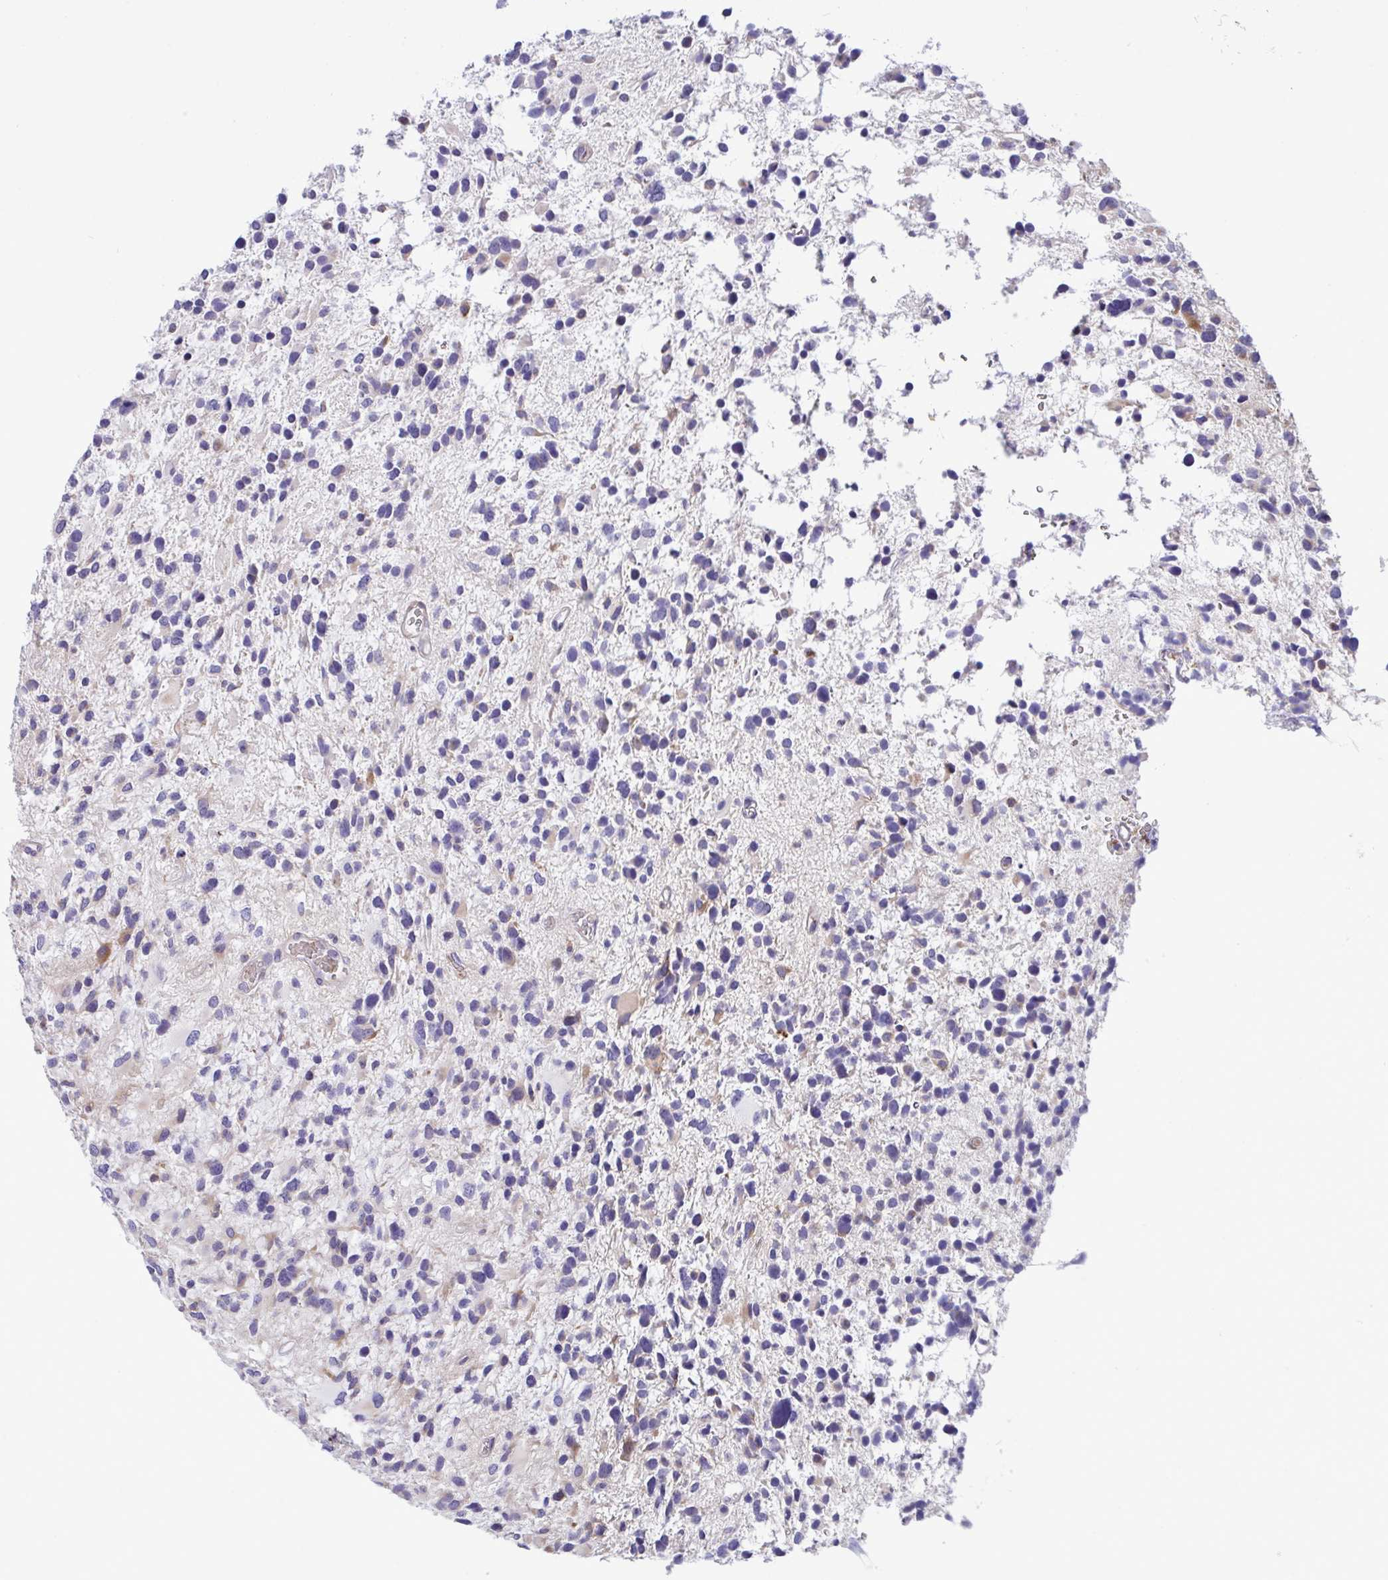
{"staining": {"intensity": "moderate", "quantity": "<25%", "location": "cytoplasmic/membranous"}, "tissue": "glioma", "cell_type": "Tumor cells", "image_type": "cancer", "snomed": [{"axis": "morphology", "description": "Glioma, malignant, High grade"}, {"axis": "topography", "description": "Brain"}], "caption": "Immunohistochemical staining of glioma shows moderate cytoplasmic/membranous protein expression in approximately <25% of tumor cells. The protein of interest is stained brown, and the nuclei are stained in blue (DAB (3,3'-diaminobenzidine) IHC with brightfield microscopy, high magnification).", "gene": "NTN1", "patient": {"sex": "female", "age": 11}}